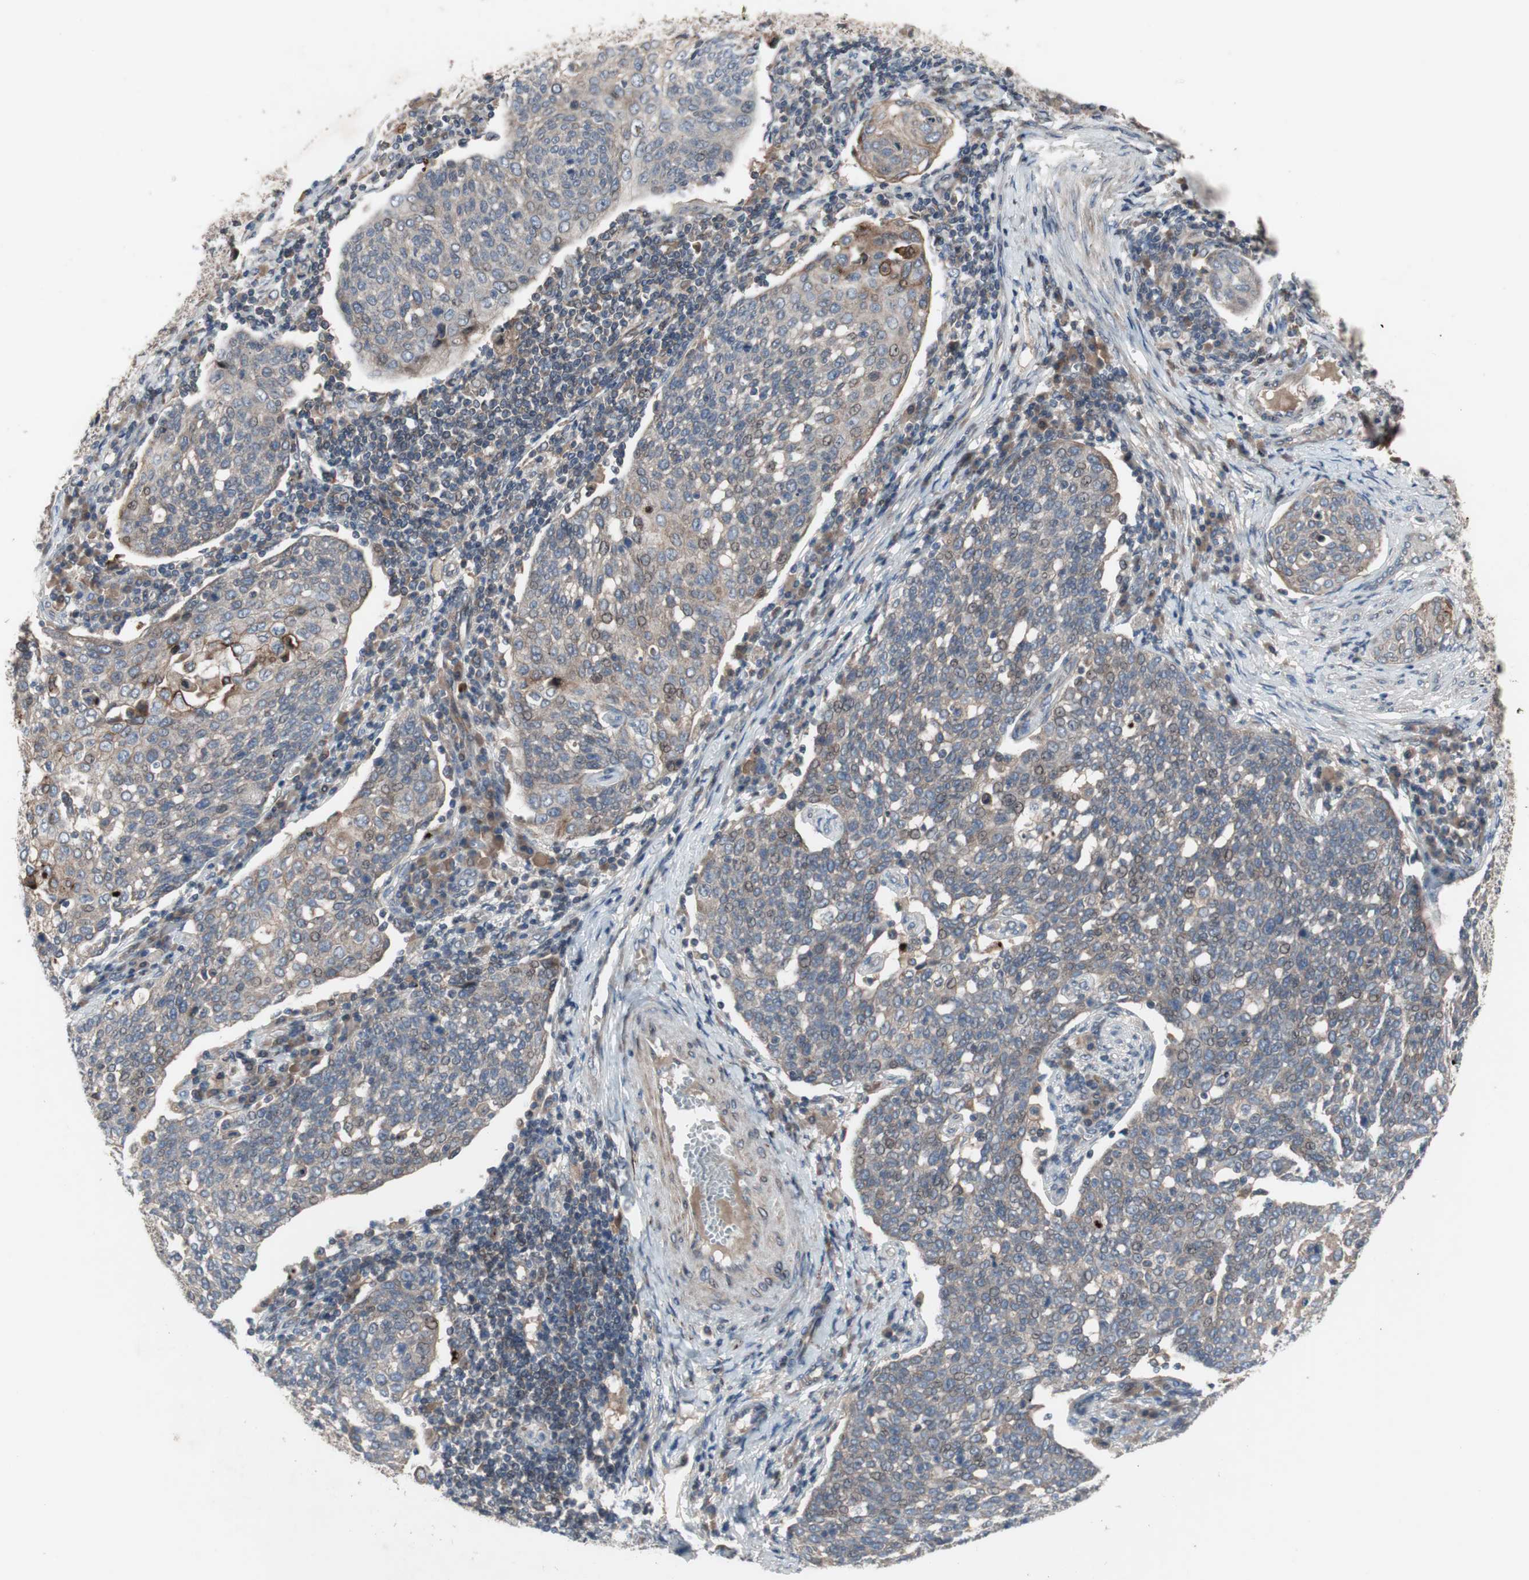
{"staining": {"intensity": "weak", "quantity": "25%-75%", "location": "cytoplasmic/membranous"}, "tissue": "cervical cancer", "cell_type": "Tumor cells", "image_type": "cancer", "snomed": [{"axis": "morphology", "description": "Squamous cell carcinoma, NOS"}, {"axis": "topography", "description": "Cervix"}], "caption": "Cervical cancer (squamous cell carcinoma) stained for a protein exhibits weak cytoplasmic/membranous positivity in tumor cells.", "gene": "OAZ1", "patient": {"sex": "female", "age": 34}}